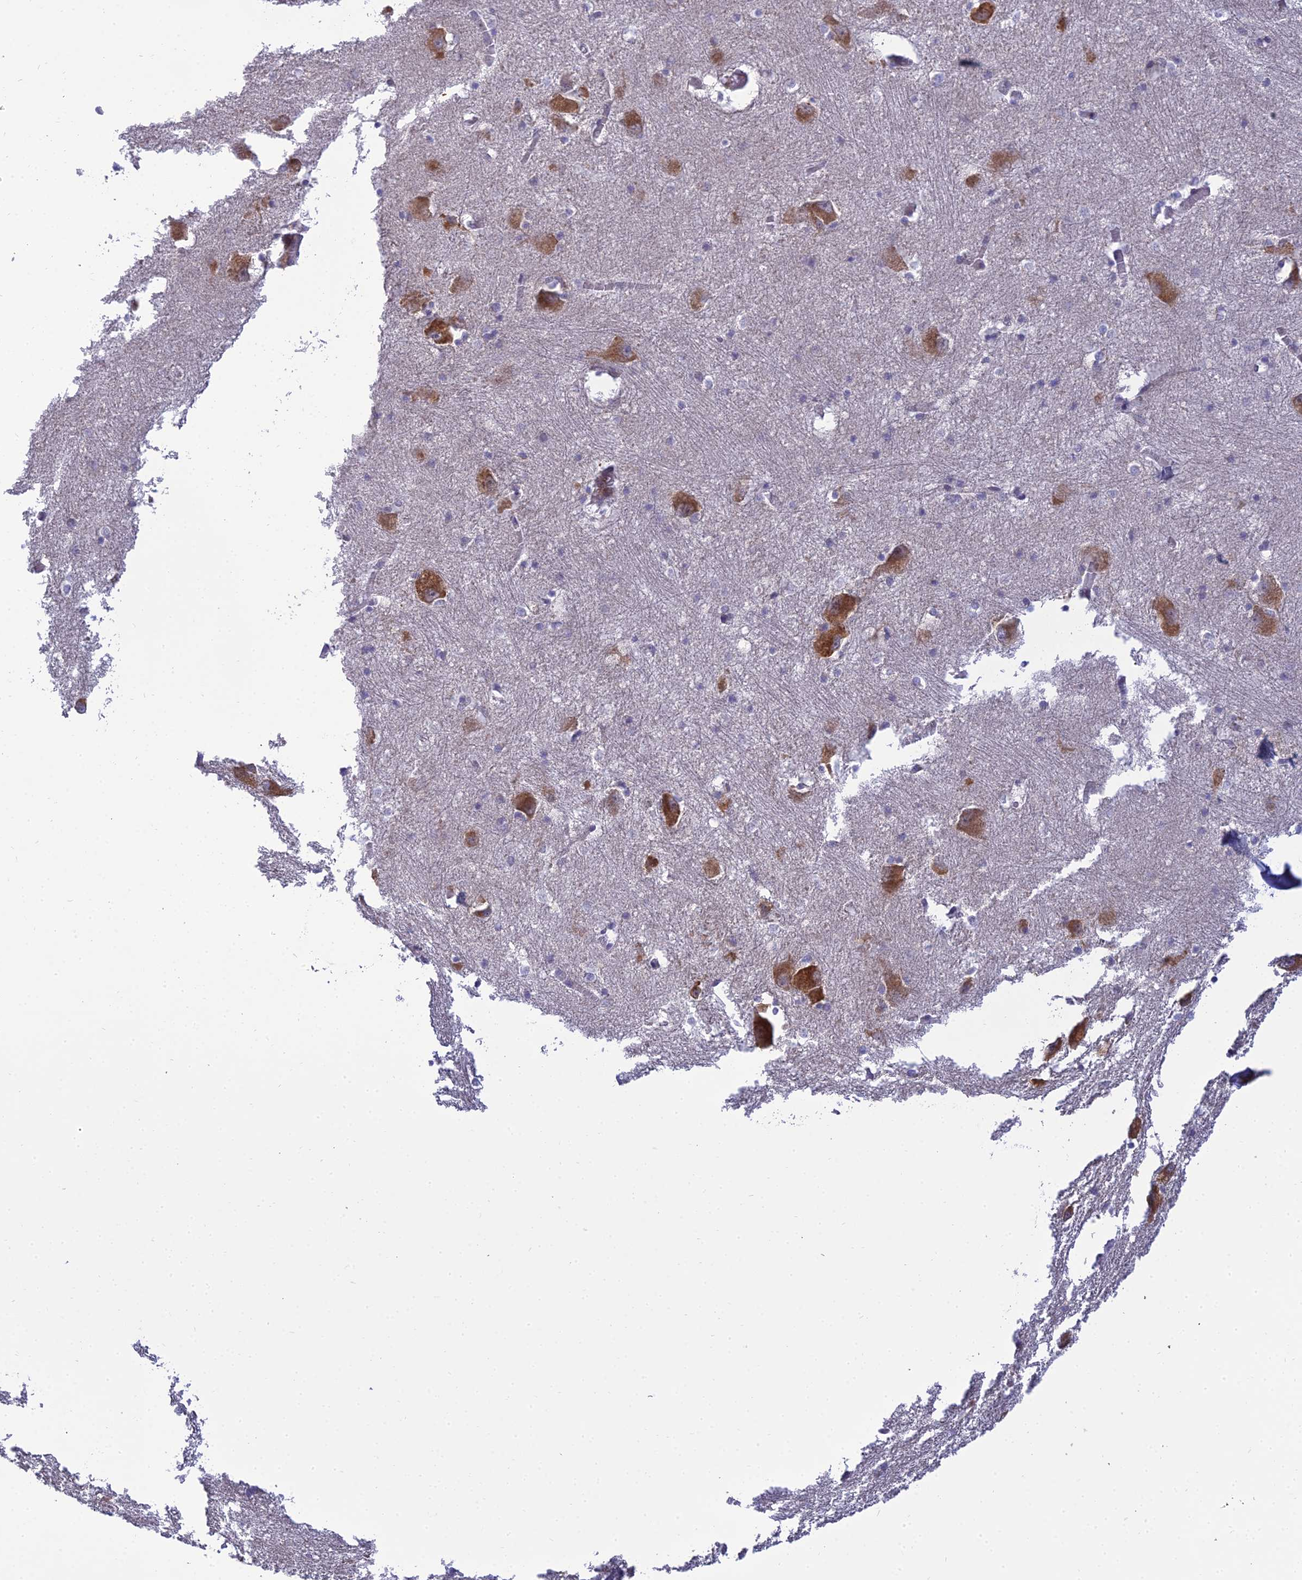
{"staining": {"intensity": "negative", "quantity": "none", "location": "none"}, "tissue": "caudate", "cell_type": "Glial cells", "image_type": "normal", "snomed": [{"axis": "morphology", "description": "Normal tissue, NOS"}, {"axis": "topography", "description": "Lateral ventricle wall"}], "caption": "IHC of benign human caudate displays no positivity in glial cells.", "gene": "CLCN7", "patient": {"sex": "male", "age": 37}}